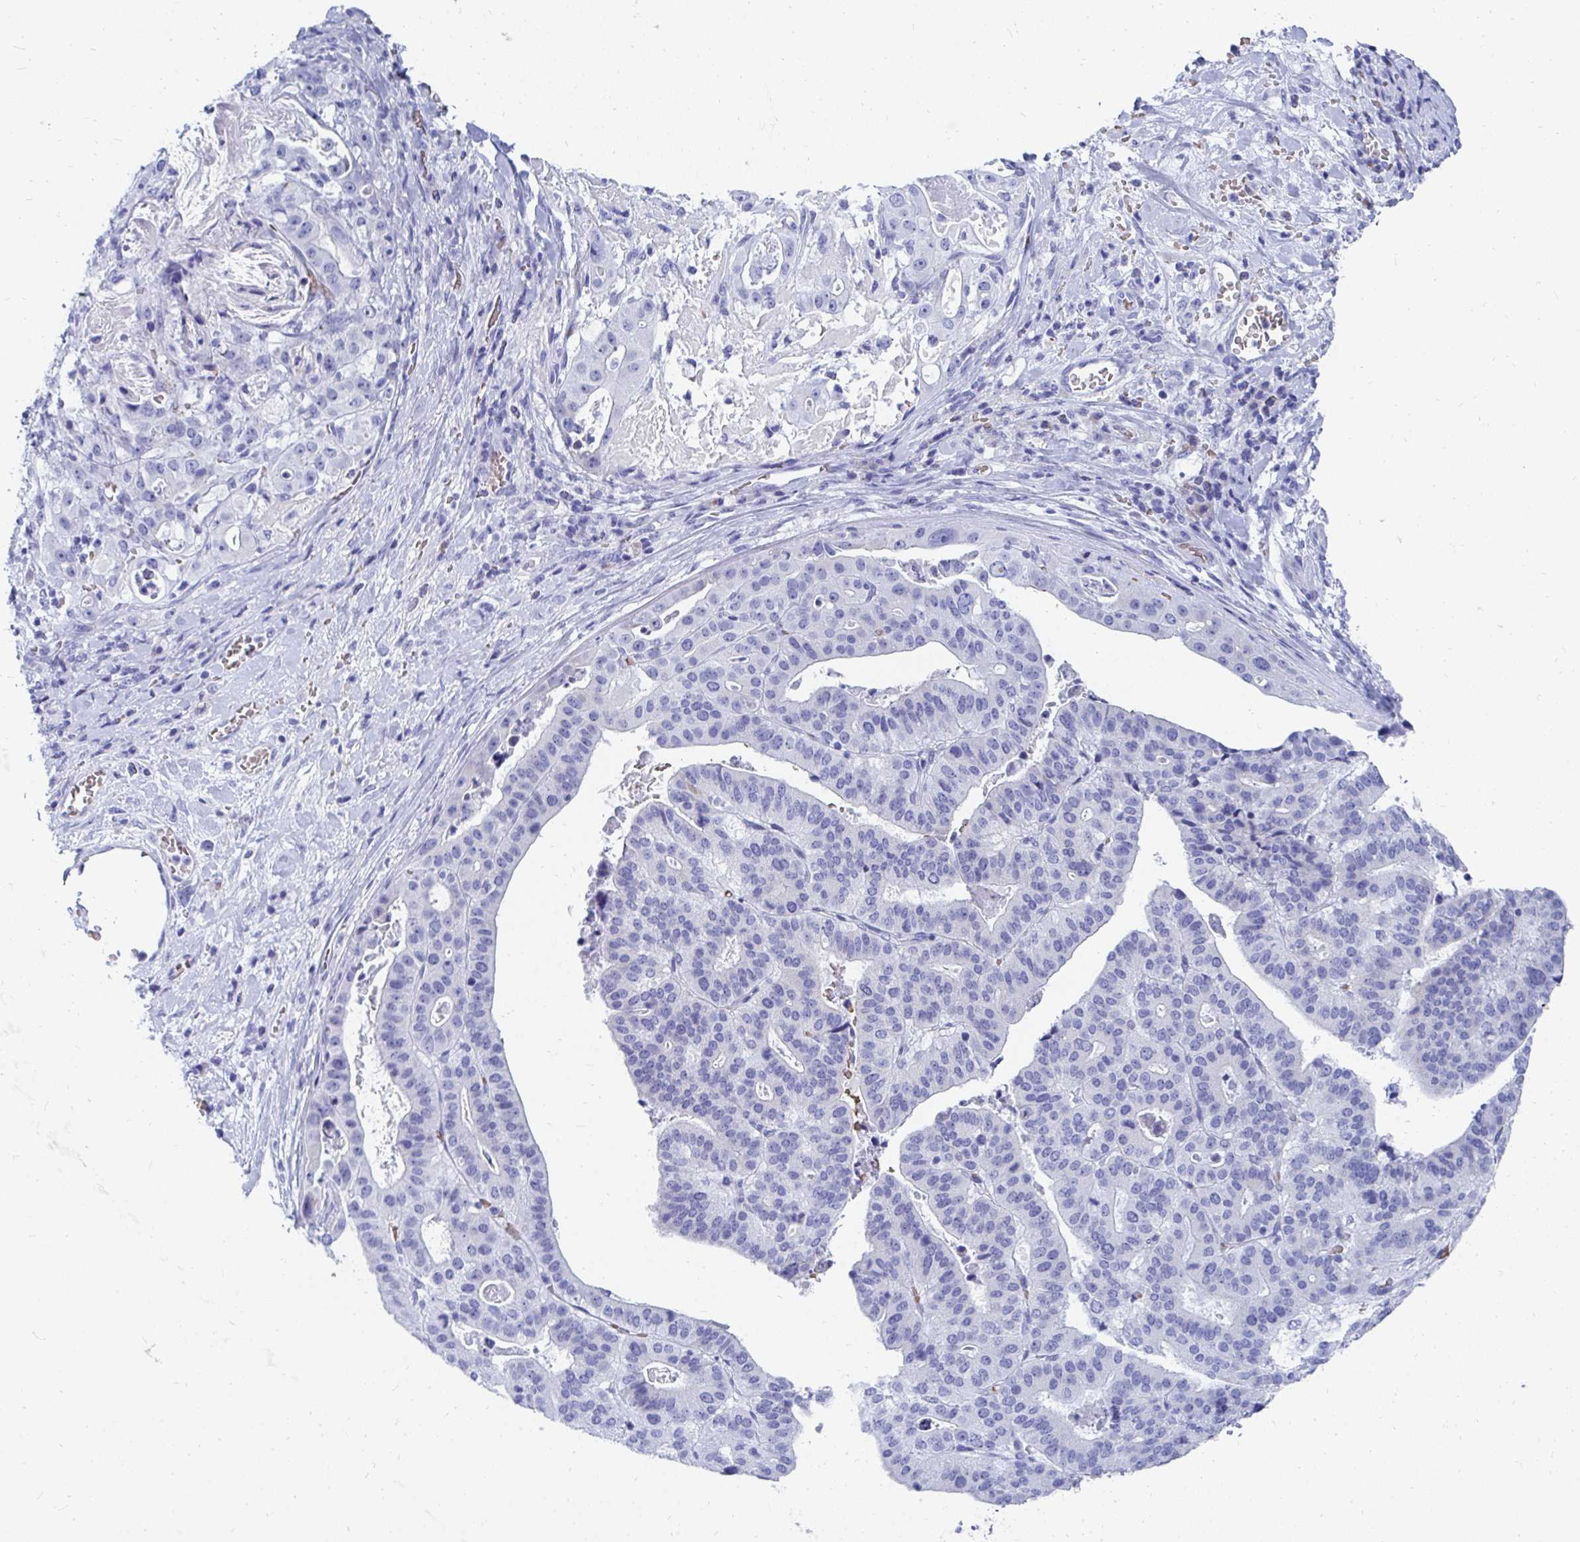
{"staining": {"intensity": "negative", "quantity": "none", "location": "none"}, "tissue": "stomach cancer", "cell_type": "Tumor cells", "image_type": "cancer", "snomed": [{"axis": "morphology", "description": "Adenocarcinoma, NOS"}, {"axis": "topography", "description": "Stomach"}], "caption": "DAB immunohistochemical staining of stomach cancer exhibits no significant expression in tumor cells.", "gene": "MROH2B", "patient": {"sex": "male", "age": 48}}